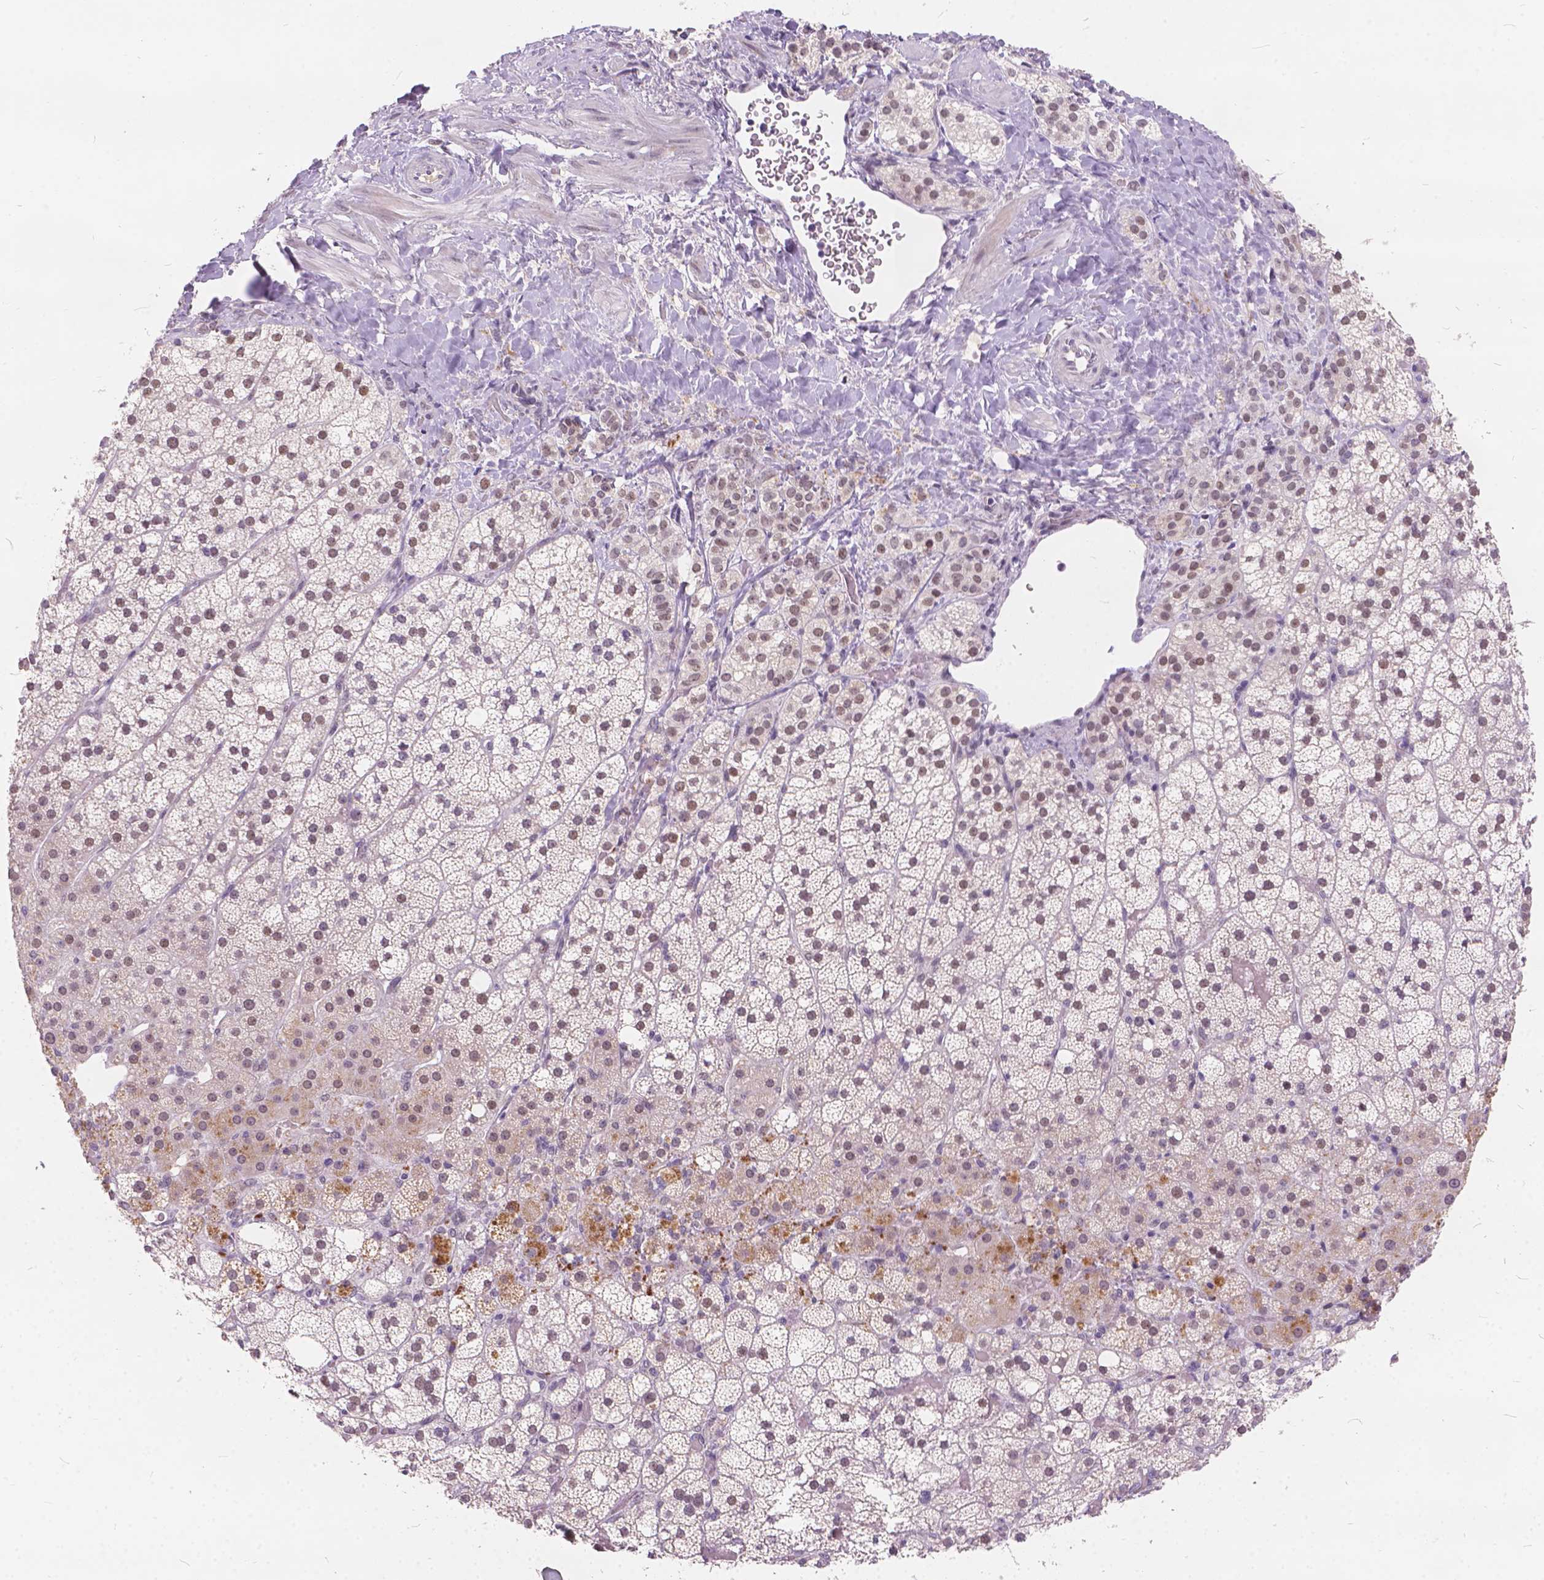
{"staining": {"intensity": "weak", "quantity": ">75%", "location": "nuclear"}, "tissue": "adrenal gland", "cell_type": "Glandular cells", "image_type": "normal", "snomed": [{"axis": "morphology", "description": "Normal tissue, NOS"}, {"axis": "topography", "description": "Adrenal gland"}], "caption": "Immunohistochemistry (IHC) histopathology image of normal human adrenal gland stained for a protein (brown), which demonstrates low levels of weak nuclear expression in approximately >75% of glandular cells.", "gene": "FAM53A", "patient": {"sex": "male", "age": 53}}